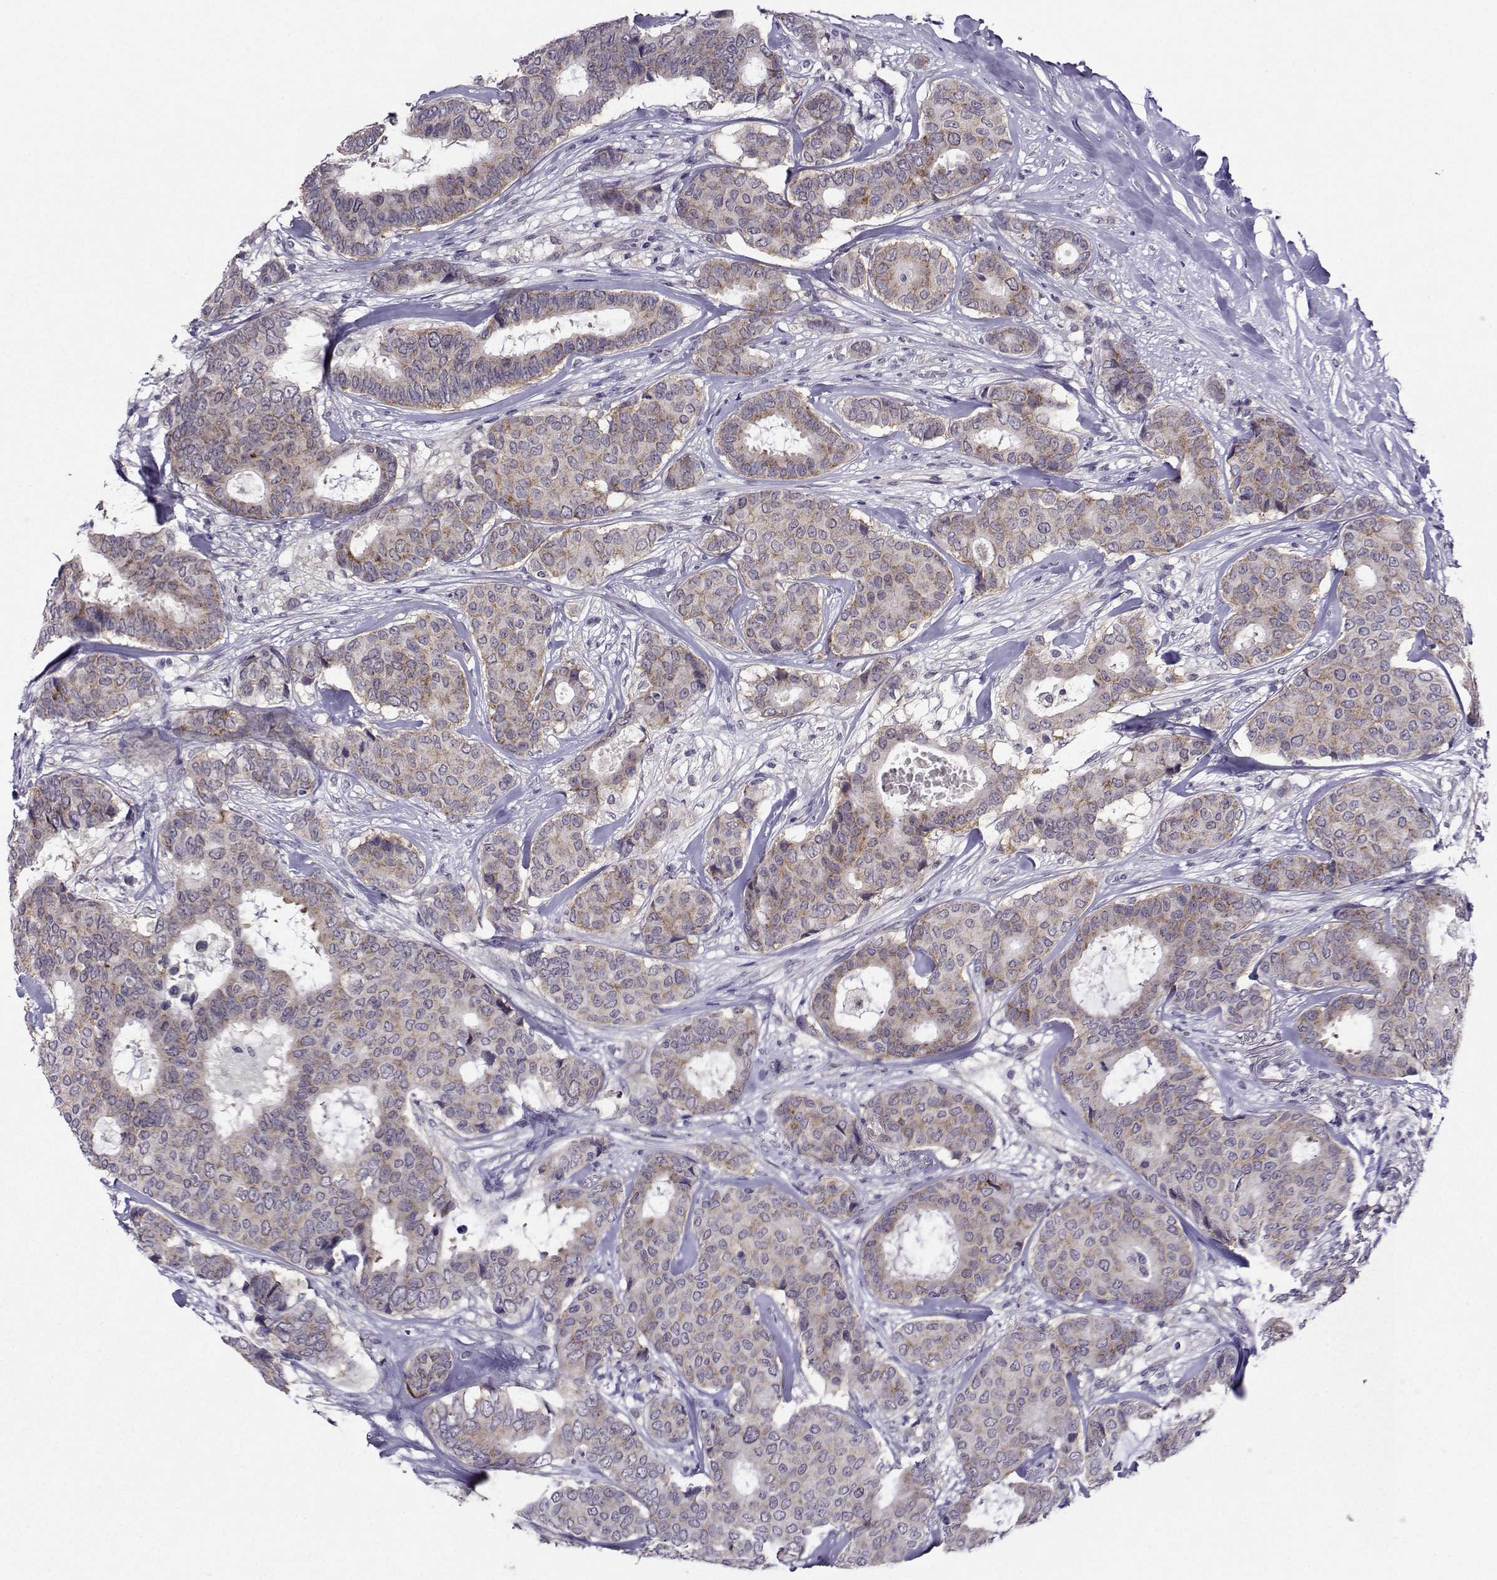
{"staining": {"intensity": "weak", "quantity": ">75%", "location": "cytoplasmic/membranous"}, "tissue": "breast cancer", "cell_type": "Tumor cells", "image_type": "cancer", "snomed": [{"axis": "morphology", "description": "Duct carcinoma"}, {"axis": "topography", "description": "Breast"}], "caption": "Protein analysis of infiltrating ductal carcinoma (breast) tissue reveals weak cytoplasmic/membranous expression in about >75% of tumor cells. The staining was performed using DAB (3,3'-diaminobenzidine) to visualize the protein expression in brown, while the nuclei were stained in blue with hematoxylin (Magnification: 20x).", "gene": "DDX20", "patient": {"sex": "female", "age": 75}}